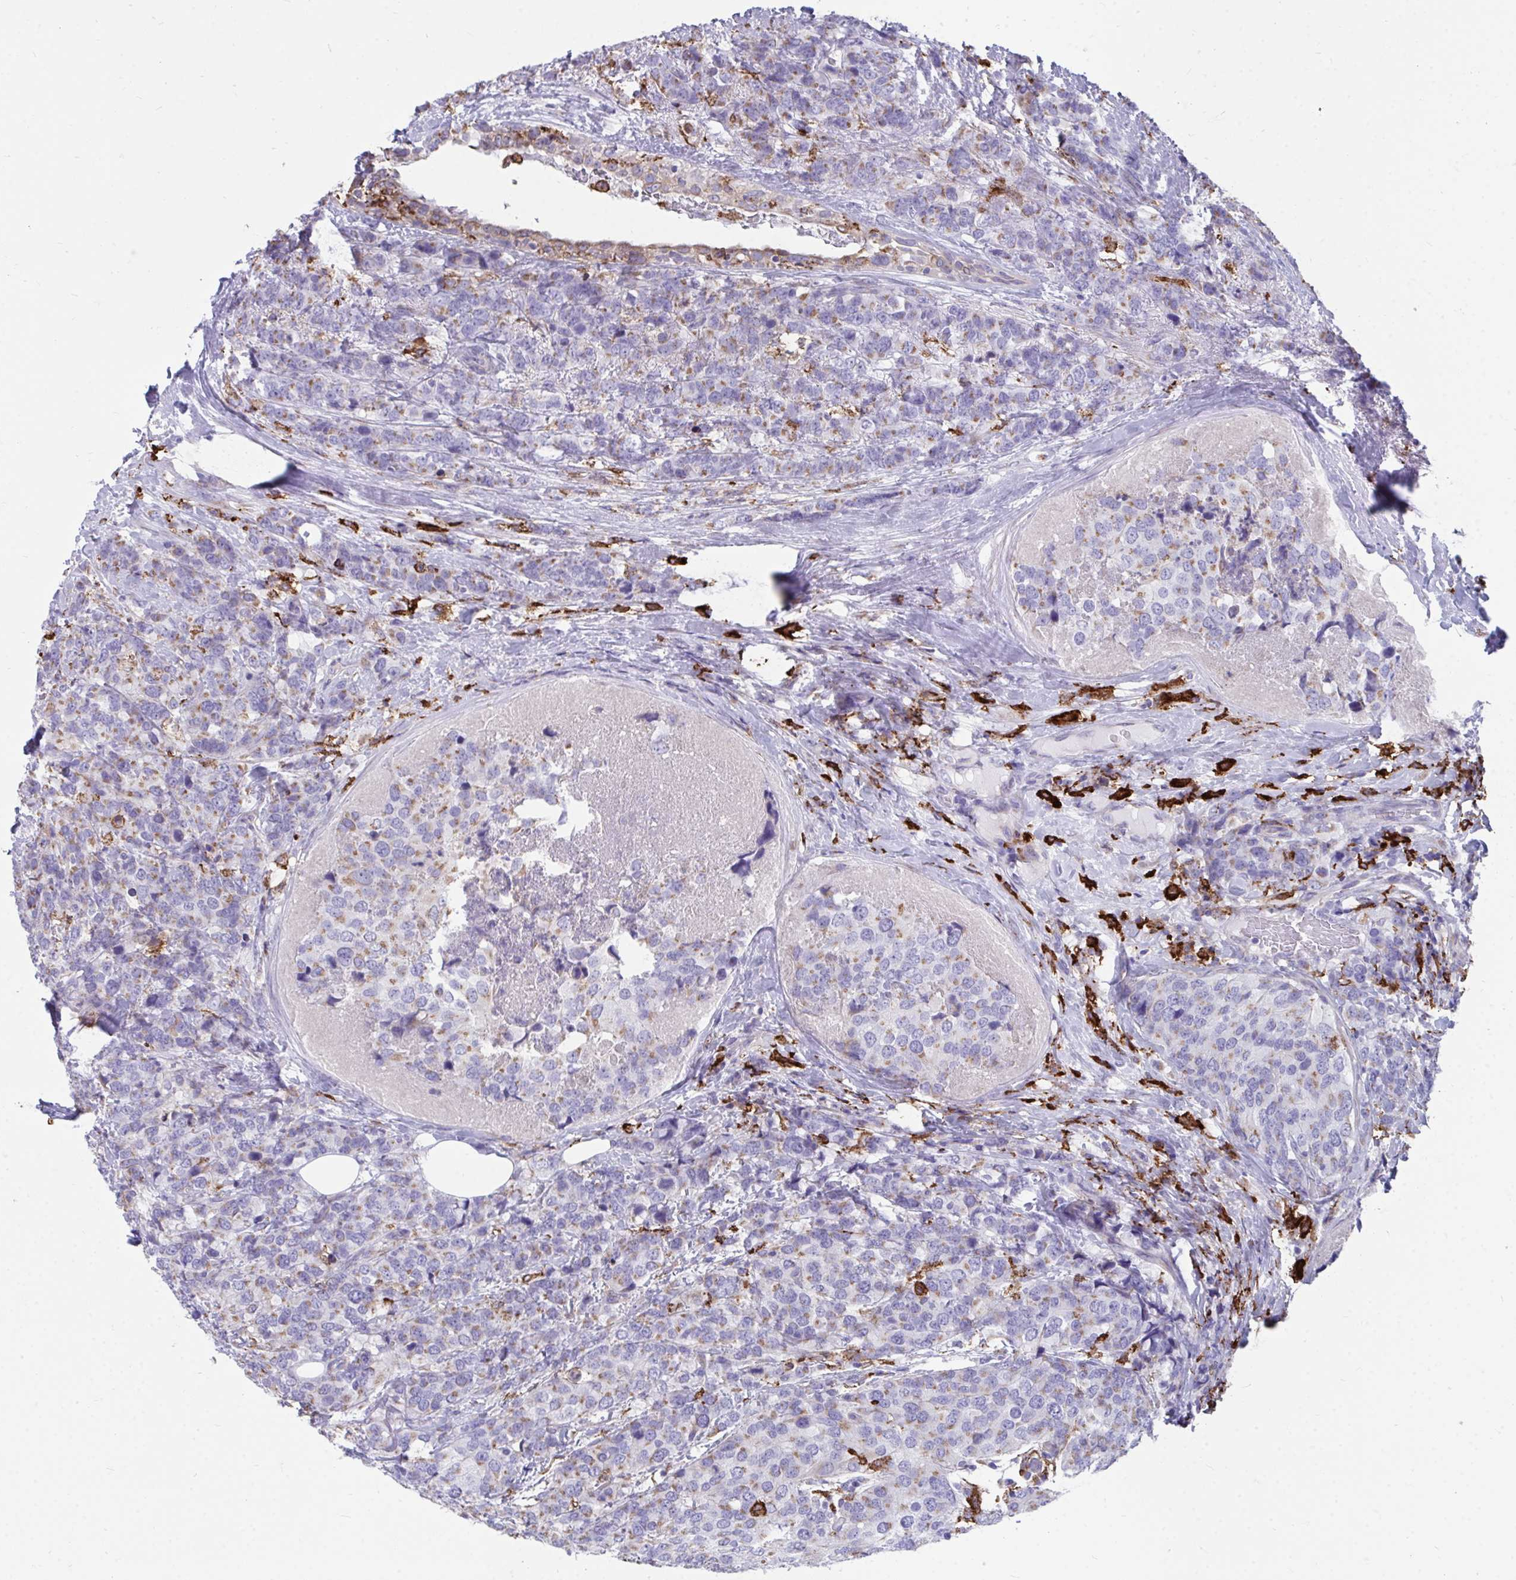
{"staining": {"intensity": "weak", "quantity": "25%-75%", "location": "cytoplasmic/membranous"}, "tissue": "breast cancer", "cell_type": "Tumor cells", "image_type": "cancer", "snomed": [{"axis": "morphology", "description": "Lobular carcinoma"}, {"axis": "topography", "description": "Breast"}], "caption": "An image of human breast lobular carcinoma stained for a protein shows weak cytoplasmic/membranous brown staining in tumor cells.", "gene": "CD163", "patient": {"sex": "female", "age": 59}}